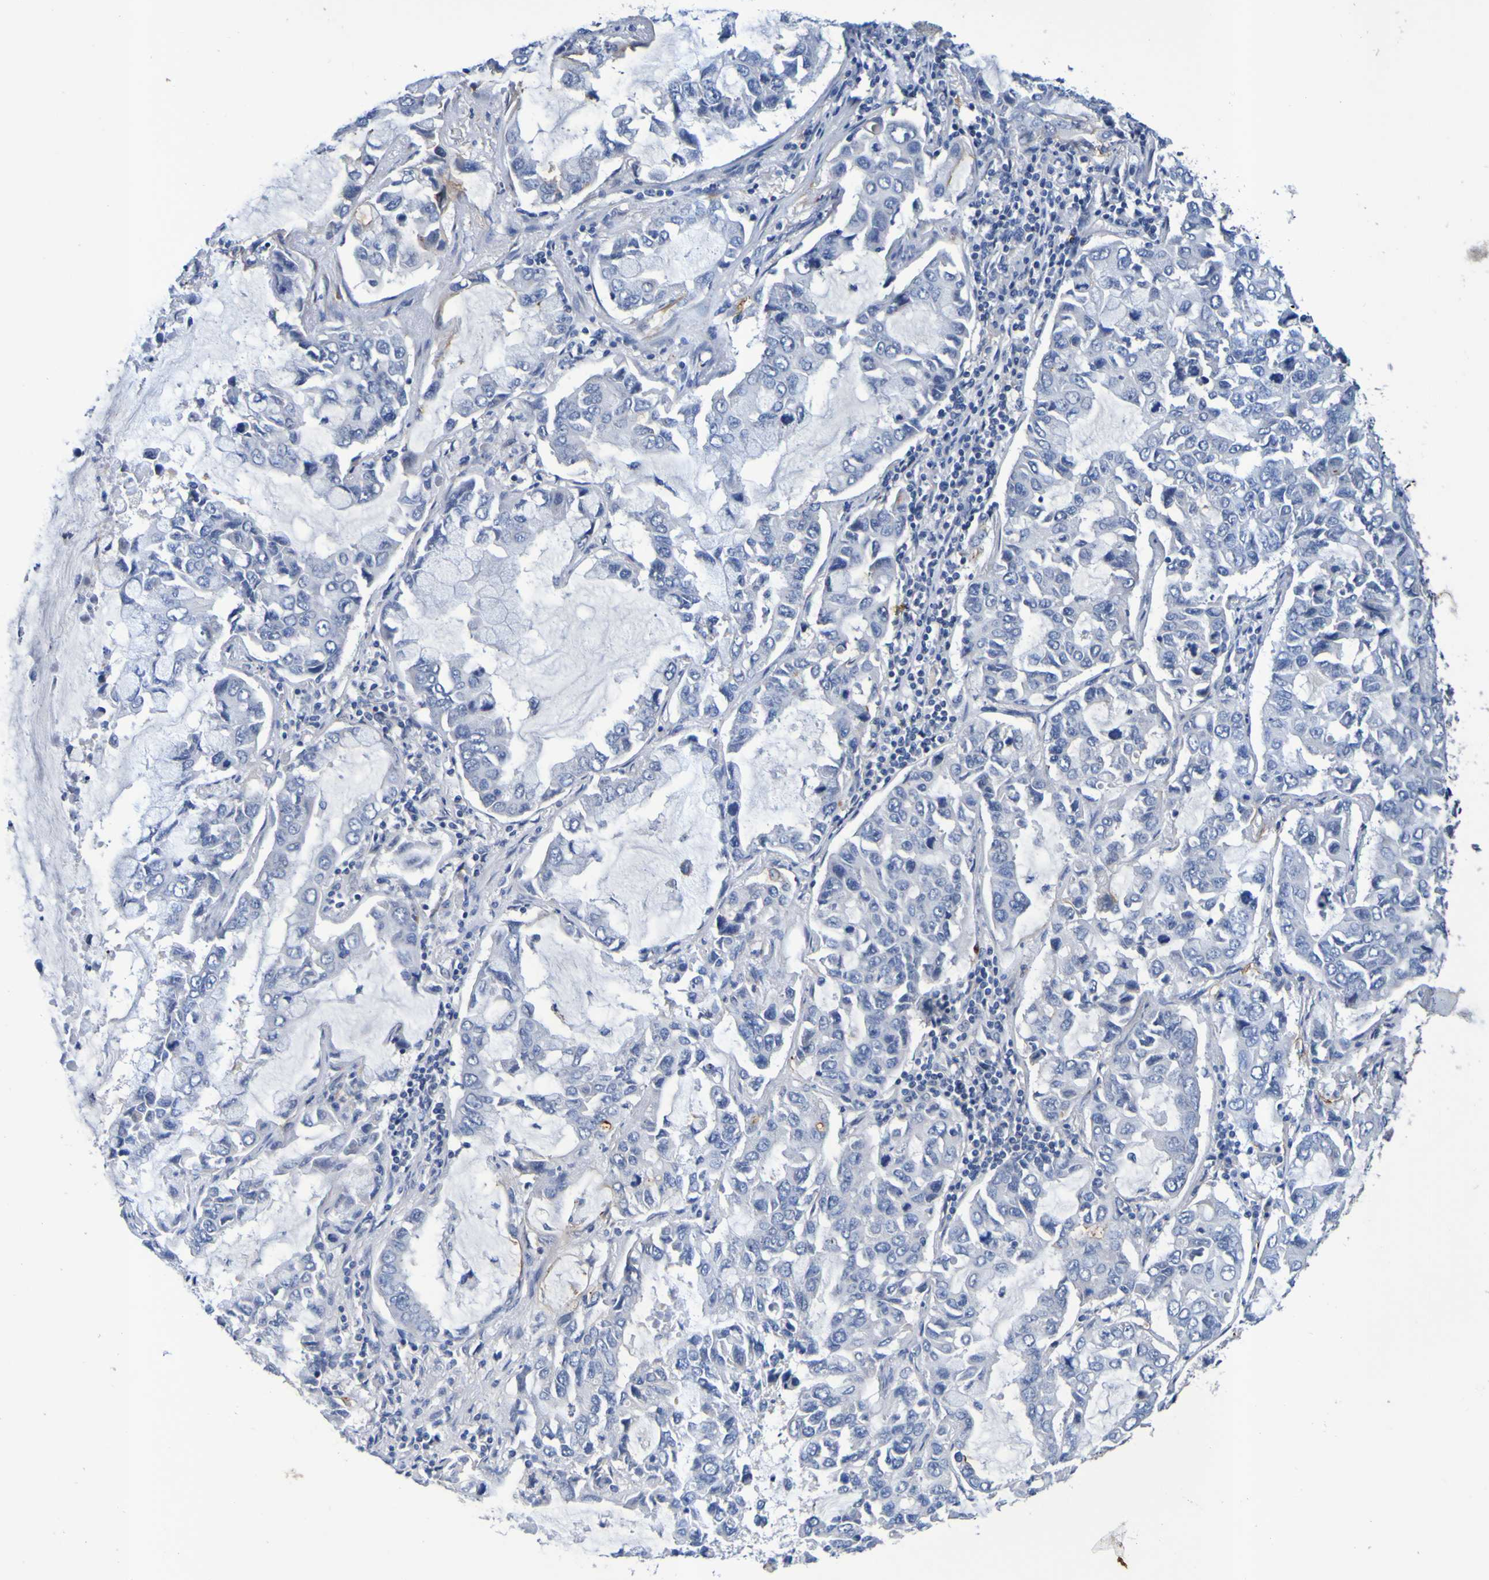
{"staining": {"intensity": "negative", "quantity": "none", "location": "none"}, "tissue": "lung cancer", "cell_type": "Tumor cells", "image_type": "cancer", "snomed": [{"axis": "morphology", "description": "Adenocarcinoma, NOS"}, {"axis": "topography", "description": "Lung"}], "caption": "Micrograph shows no significant protein expression in tumor cells of lung adenocarcinoma.", "gene": "VMA21", "patient": {"sex": "male", "age": 64}}